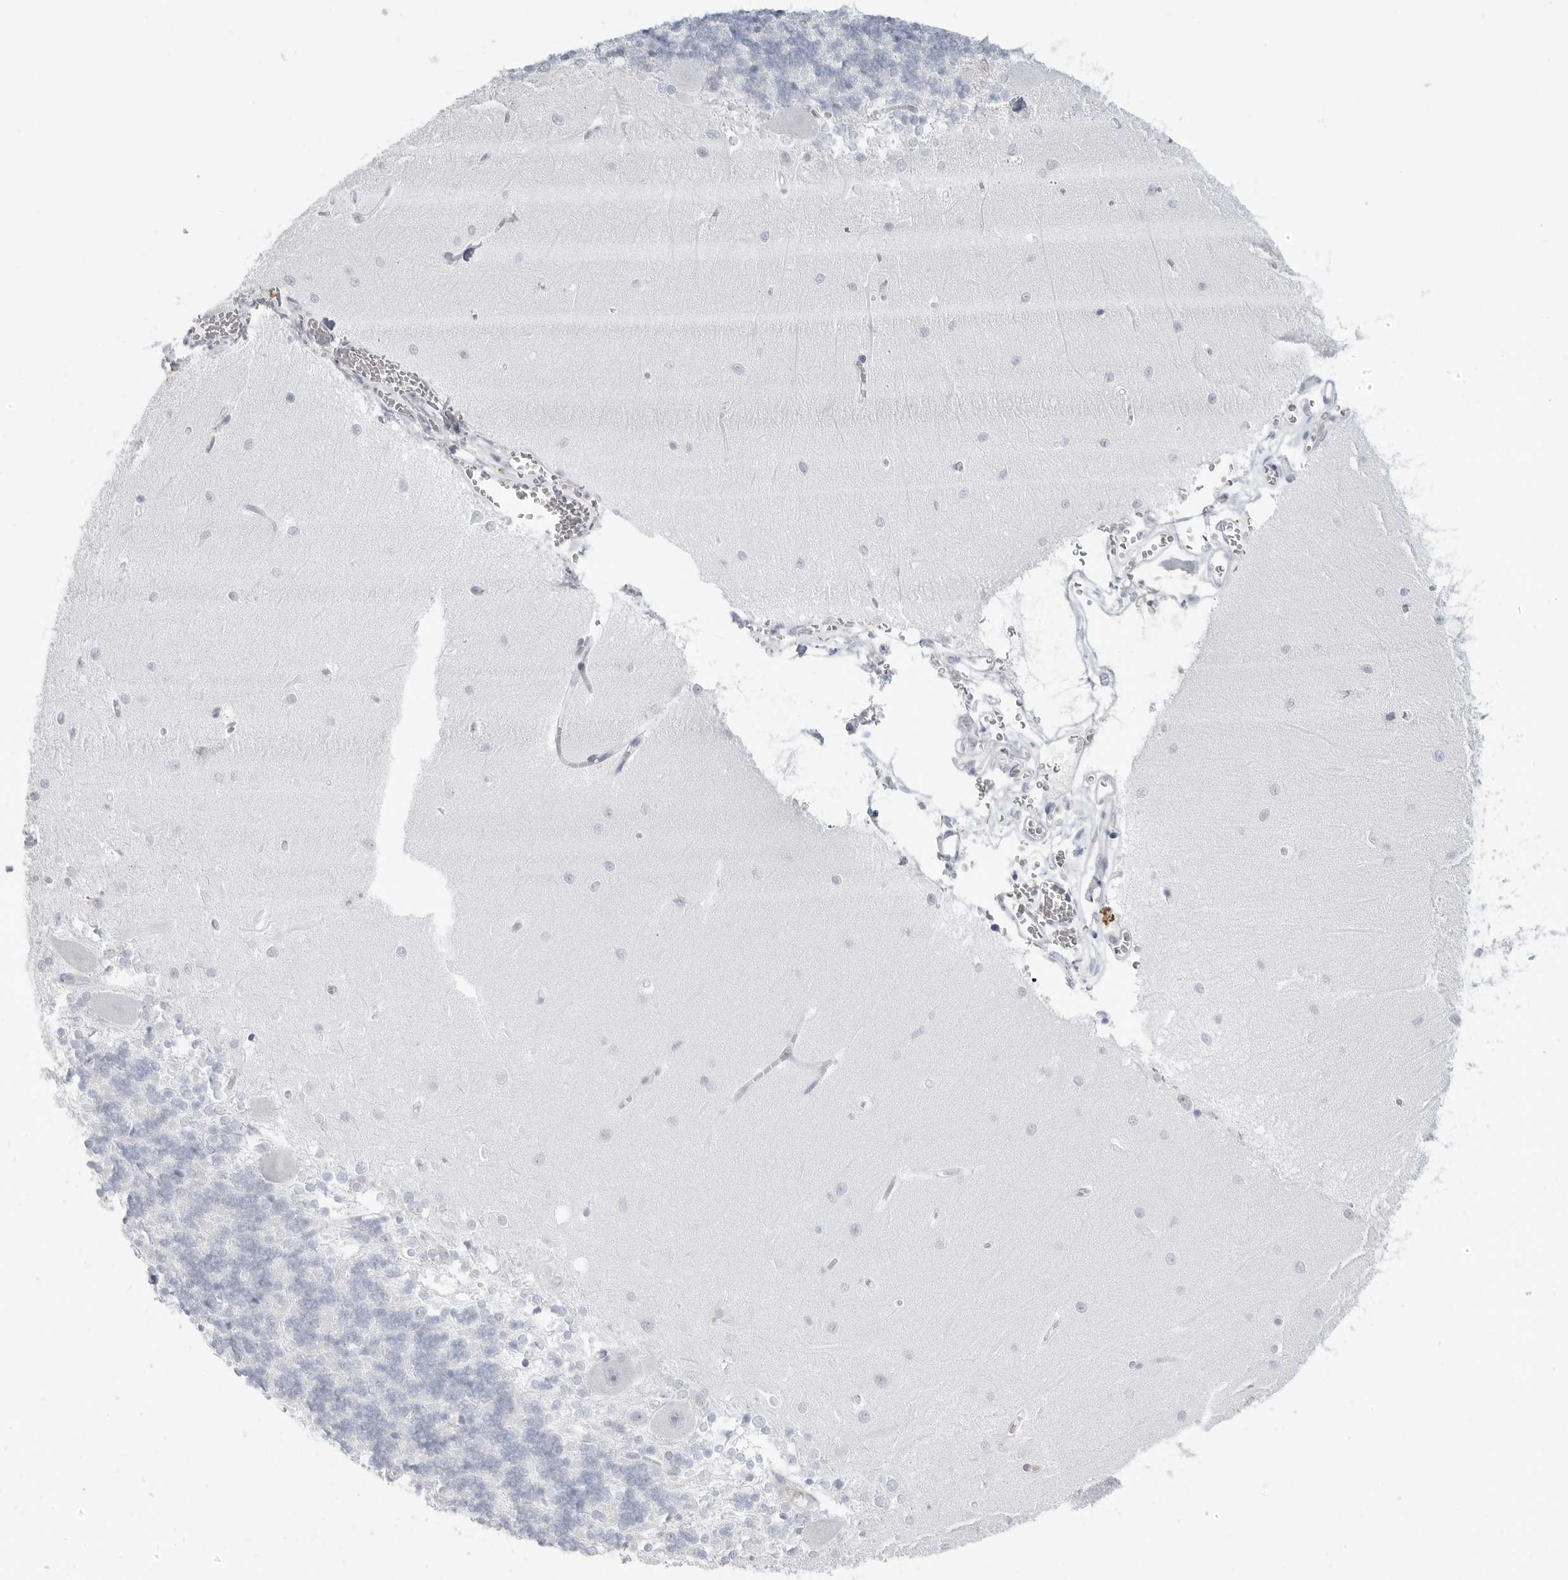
{"staining": {"intensity": "negative", "quantity": "none", "location": "none"}, "tissue": "cerebellum", "cell_type": "Cells in granular layer", "image_type": "normal", "snomed": [{"axis": "morphology", "description": "Normal tissue, NOS"}, {"axis": "topography", "description": "Cerebellum"}], "caption": "Benign cerebellum was stained to show a protein in brown. There is no significant expression in cells in granular layer.", "gene": "AMPD1", "patient": {"sex": "male", "age": 37}}